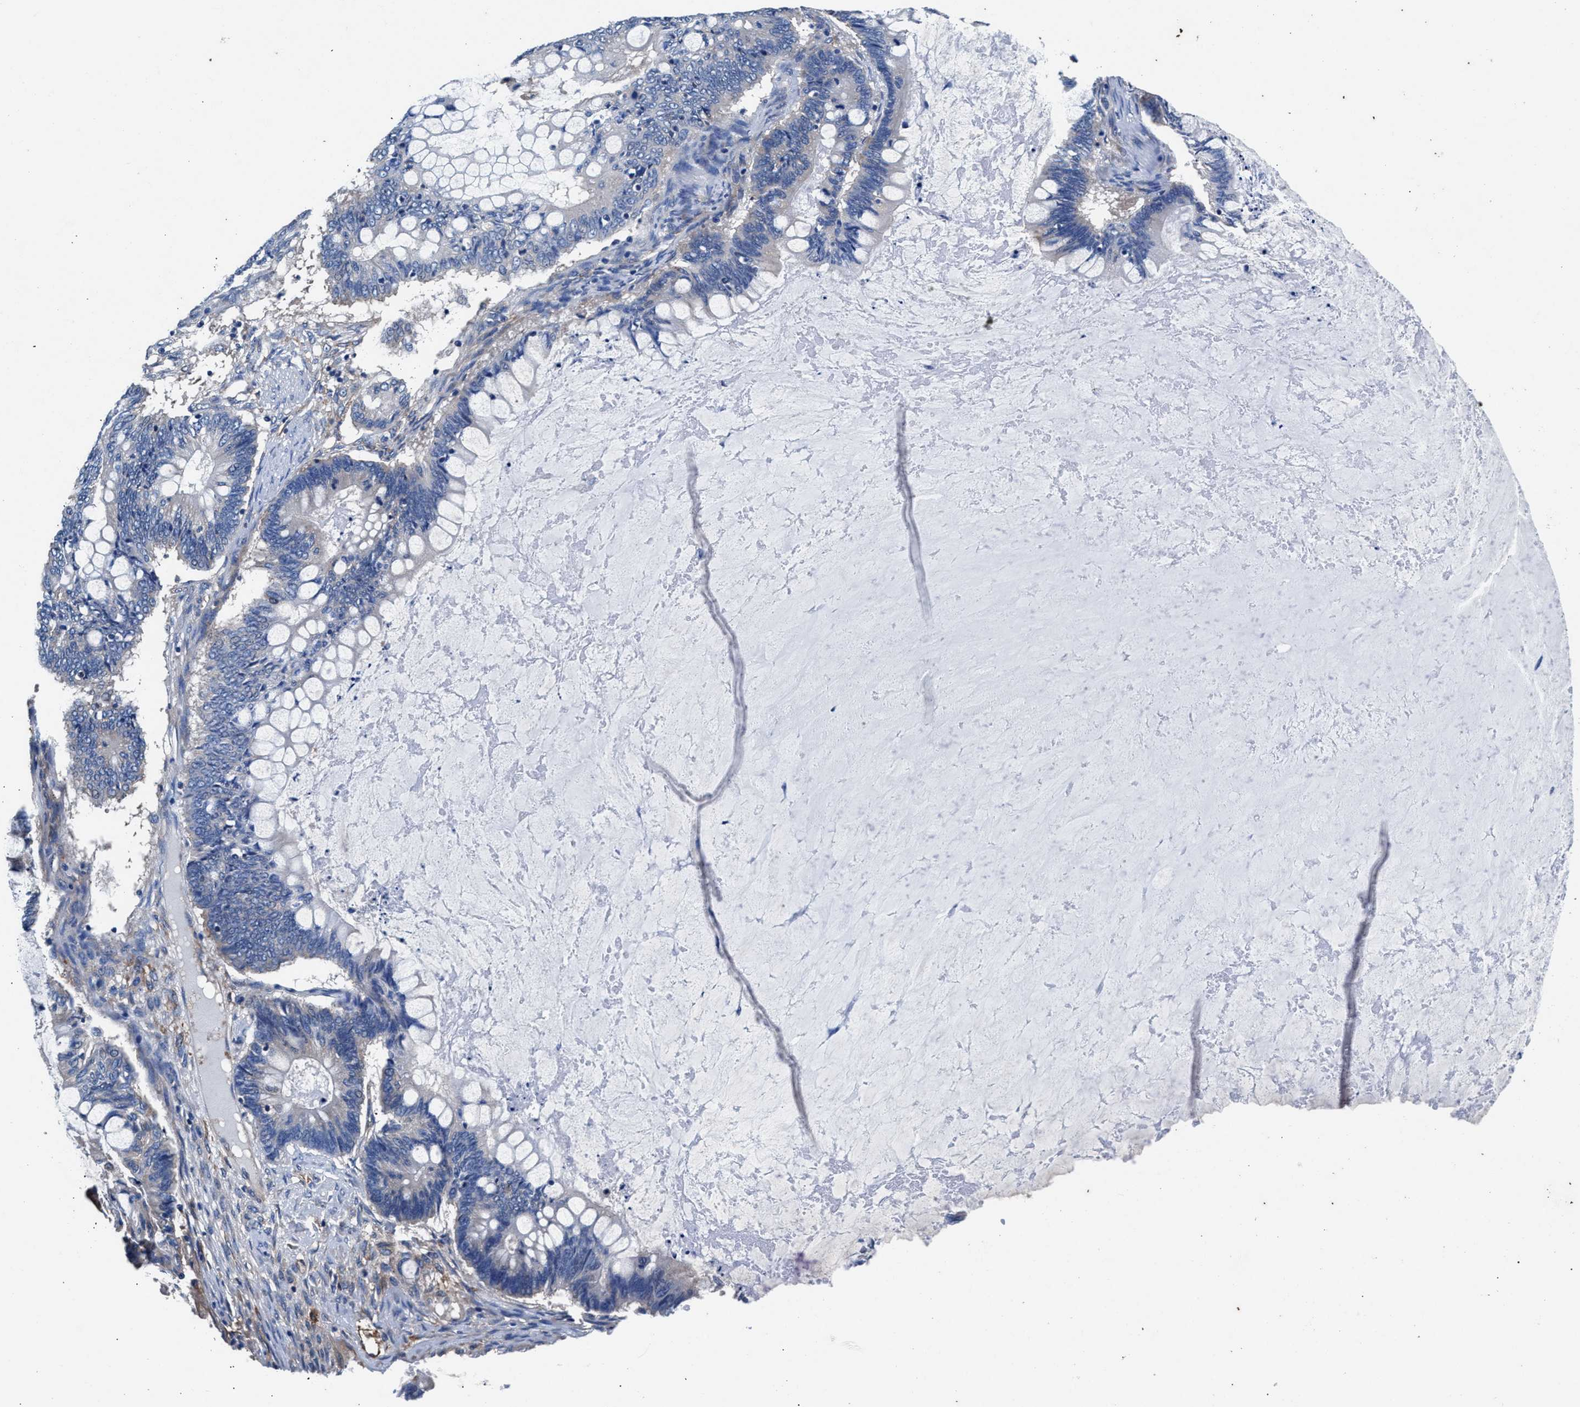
{"staining": {"intensity": "negative", "quantity": "none", "location": "none"}, "tissue": "ovarian cancer", "cell_type": "Tumor cells", "image_type": "cancer", "snomed": [{"axis": "morphology", "description": "Cystadenocarcinoma, mucinous, NOS"}, {"axis": "topography", "description": "Ovary"}], "caption": "Immunohistochemistry (IHC) of mucinous cystadenocarcinoma (ovarian) shows no positivity in tumor cells.", "gene": "SH3GL1", "patient": {"sex": "female", "age": 61}}